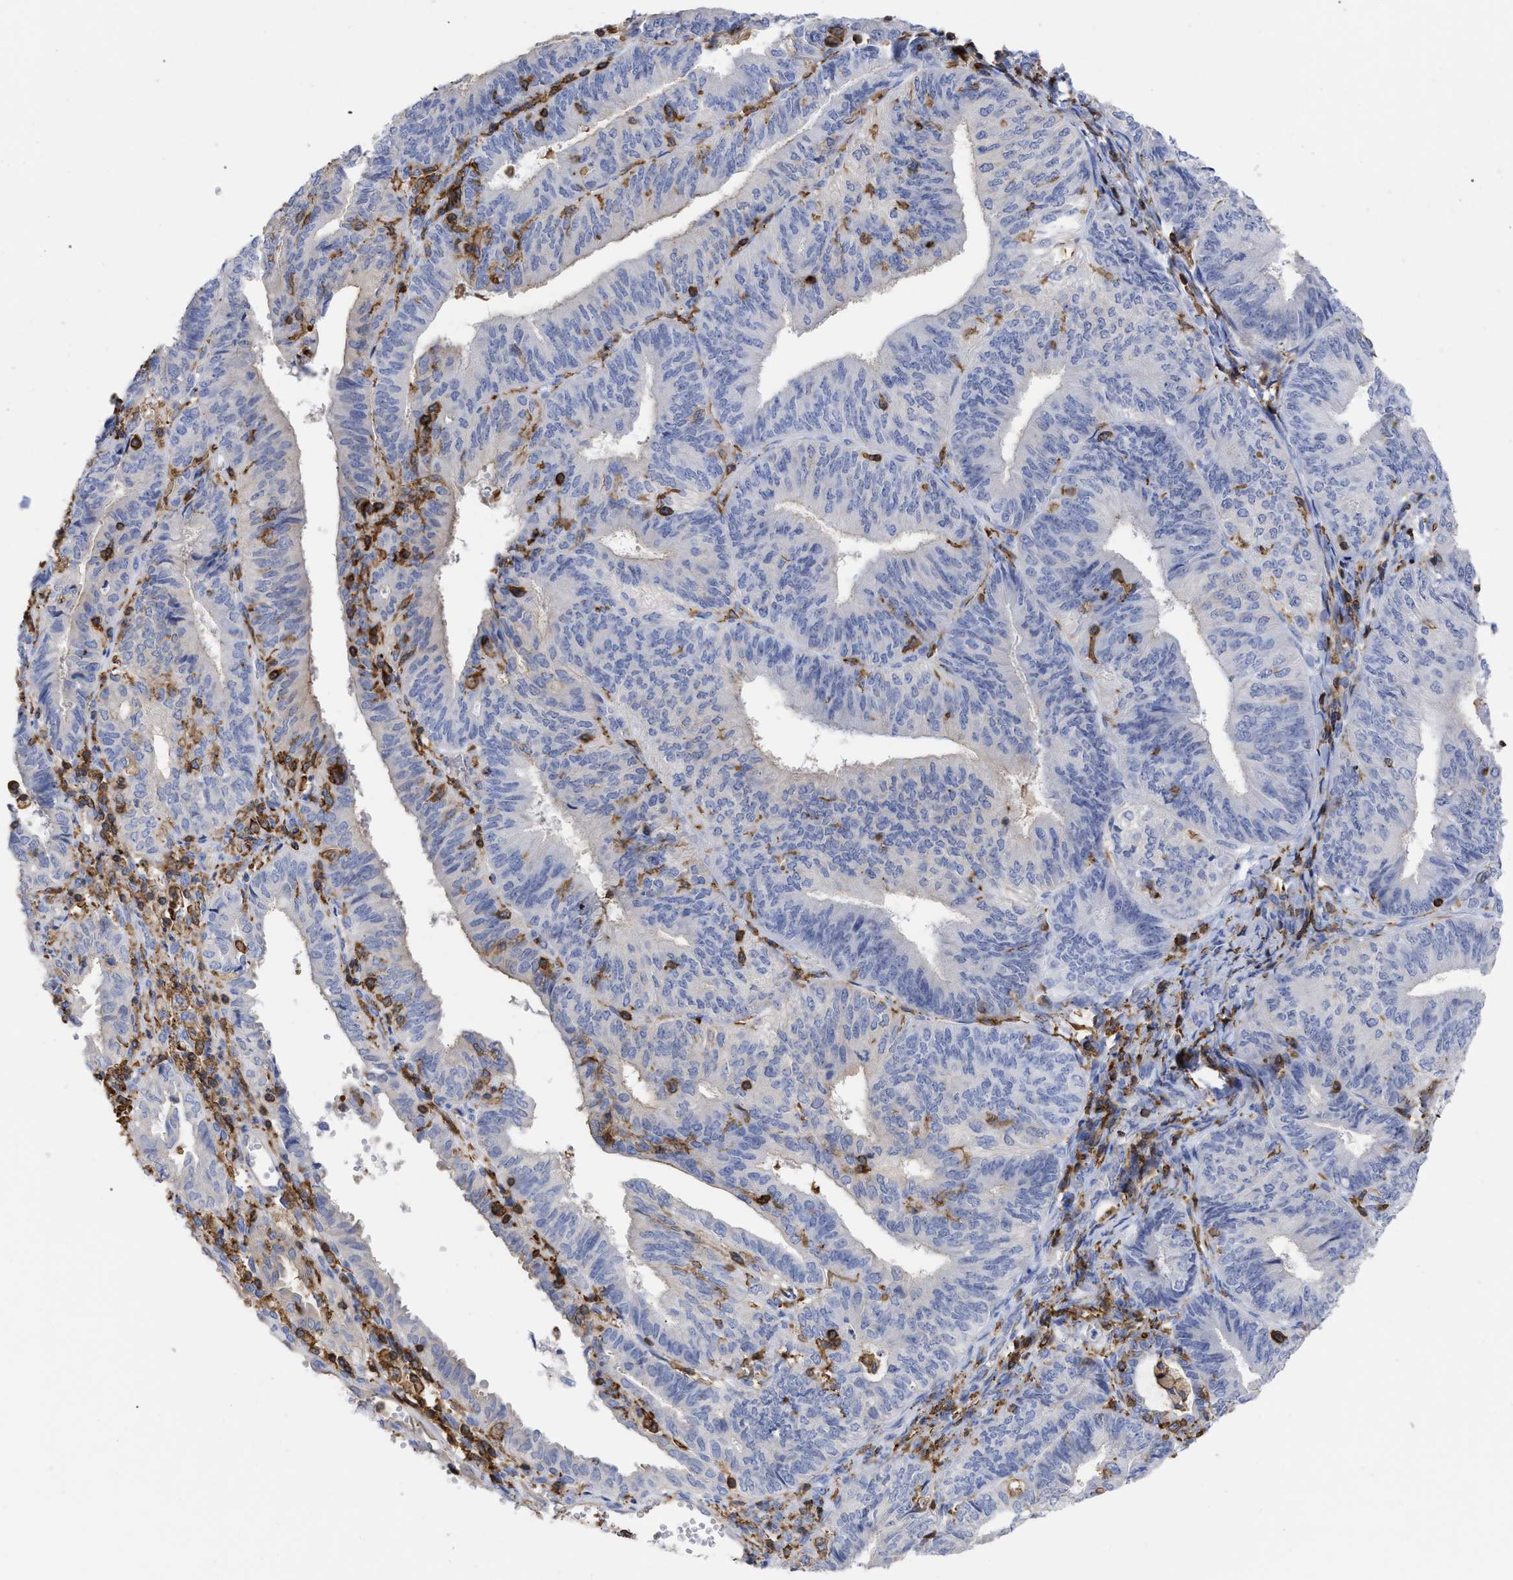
{"staining": {"intensity": "negative", "quantity": "none", "location": "none"}, "tissue": "endometrial cancer", "cell_type": "Tumor cells", "image_type": "cancer", "snomed": [{"axis": "morphology", "description": "Adenocarcinoma, NOS"}, {"axis": "topography", "description": "Endometrium"}], "caption": "Endometrial cancer stained for a protein using IHC shows no positivity tumor cells.", "gene": "HCLS1", "patient": {"sex": "female", "age": 58}}